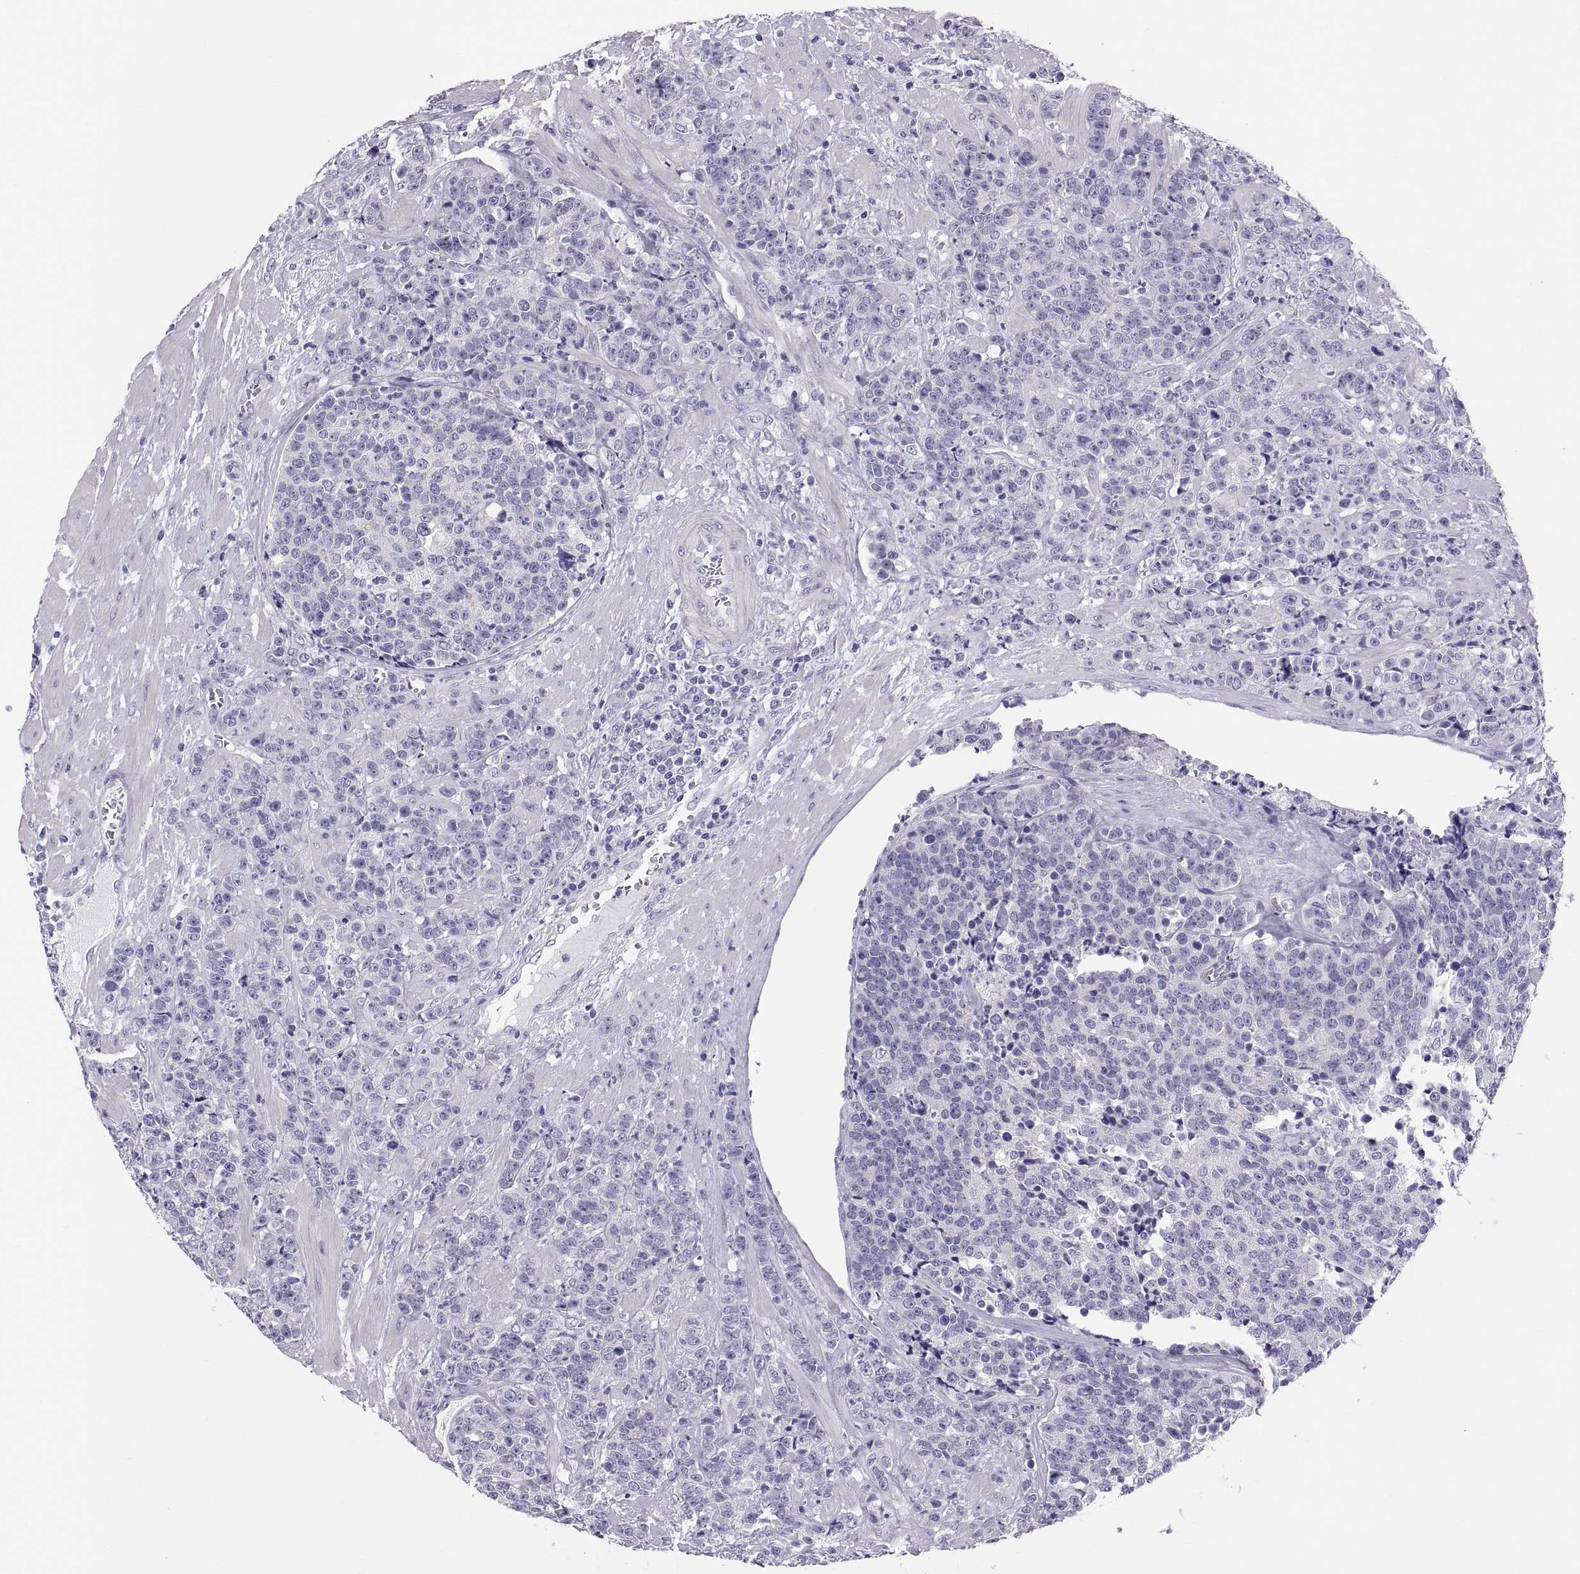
{"staining": {"intensity": "negative", "quantity": "none", "location": "none"}, "tissue": "prostate cancer", "cell_type": "Tumor cells", "image_type": "cancer", "snomed": [{"axis": "morphology", "description": "Adenocarcinoma, NOS"}, {"axis": "topography", "description": "Prostate"}], "caption": "This is an immunohistochemistry (IHC) histopathology image of human adenocarcinoma (prostate). There is no positivity in tumor cells.", "gene": "RNASE12", "patient": {"sex": "male", "age": 67}}